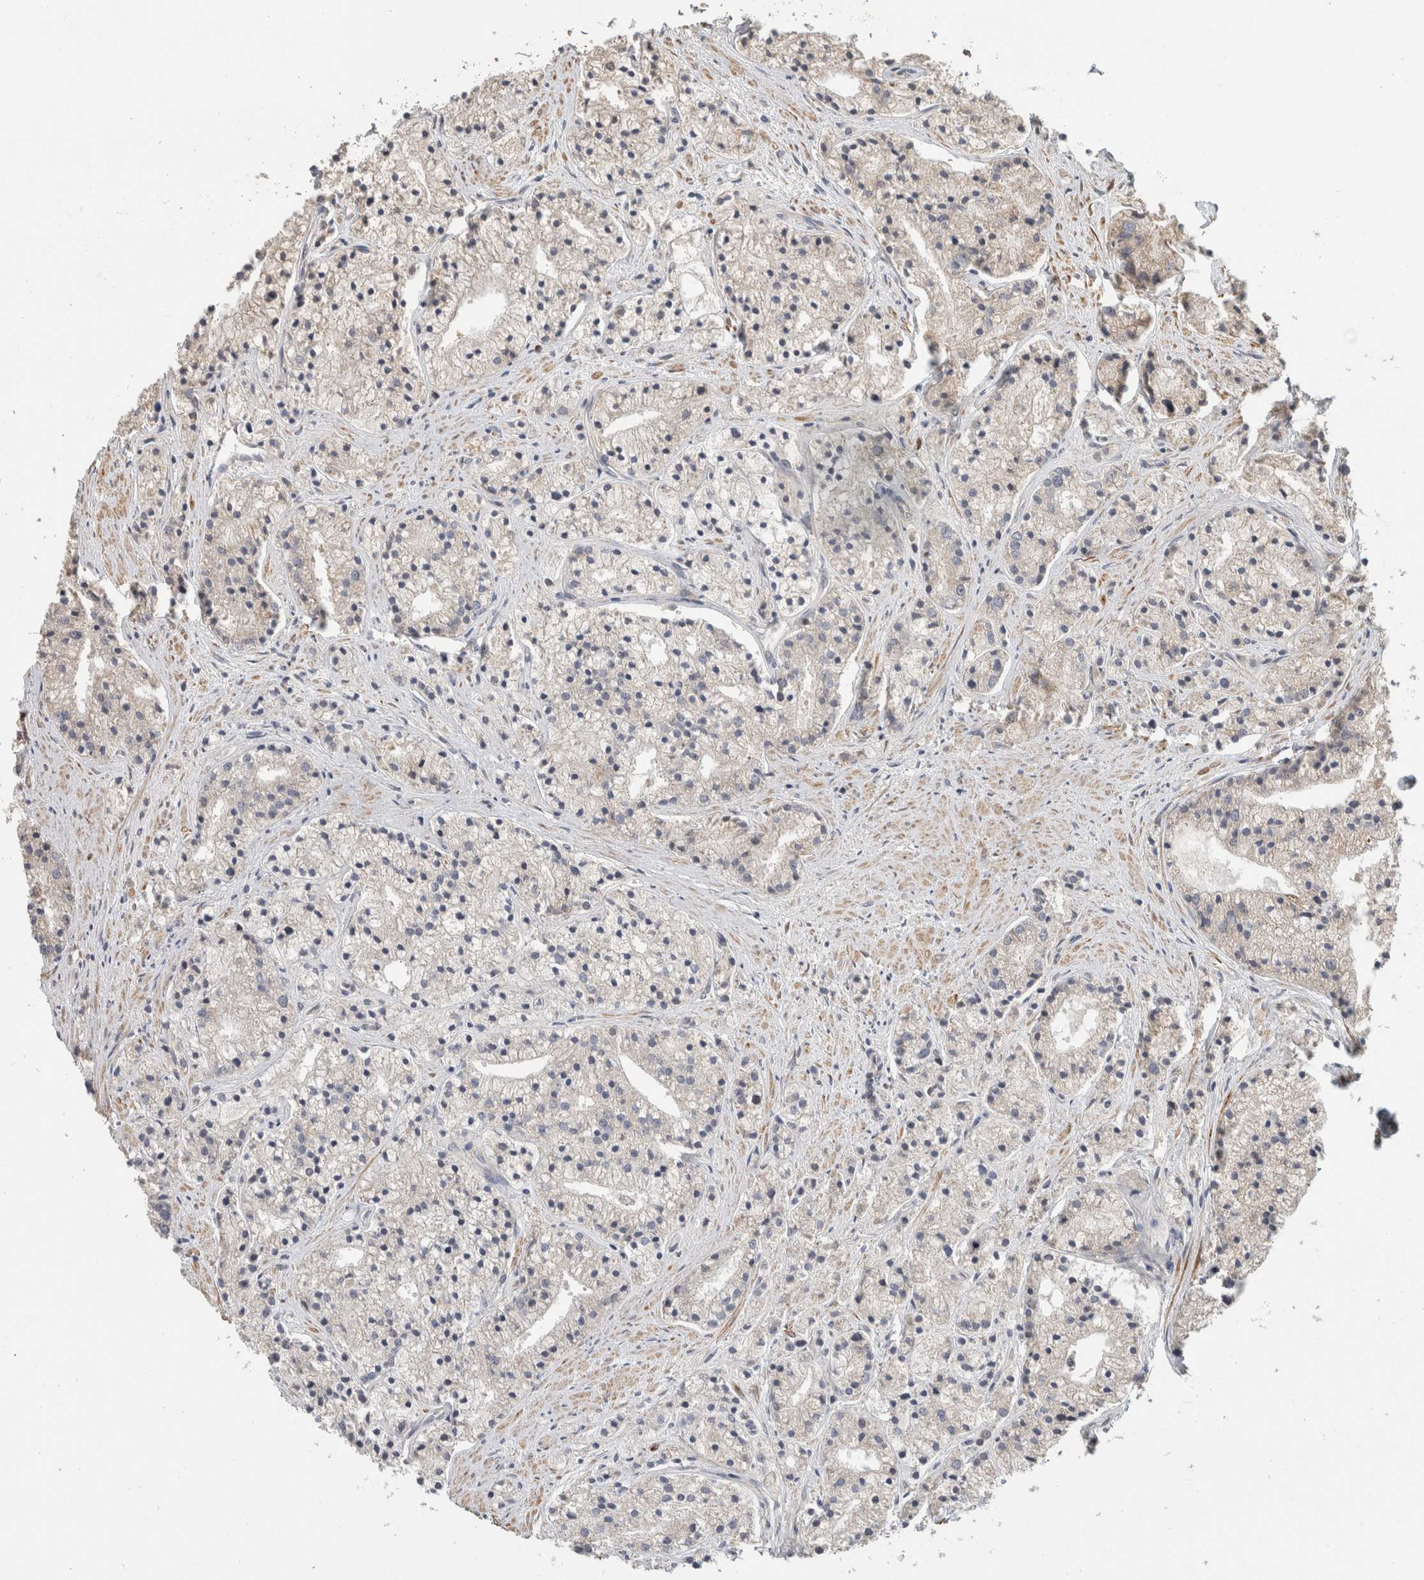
{"staining": {"intensity": "weak", "quantity": "<25%", "location": "cytoplasmic/membranous"}, "tissue": "prostate cancer", "cell_type": "Tumor cells", "image_type": "cancer", "snomed": [{"axis": "morphology", "description": "Adenocarcinoma, High grade"}, {"axis": "topography", "description": "Prostate"}], "caption": "IHC image of prostate cancer stained for a protein (brown), which displays no expression in tumor cells.", "gene": "PCDHB15", "patient": {"sex": "male", "age": 50}}